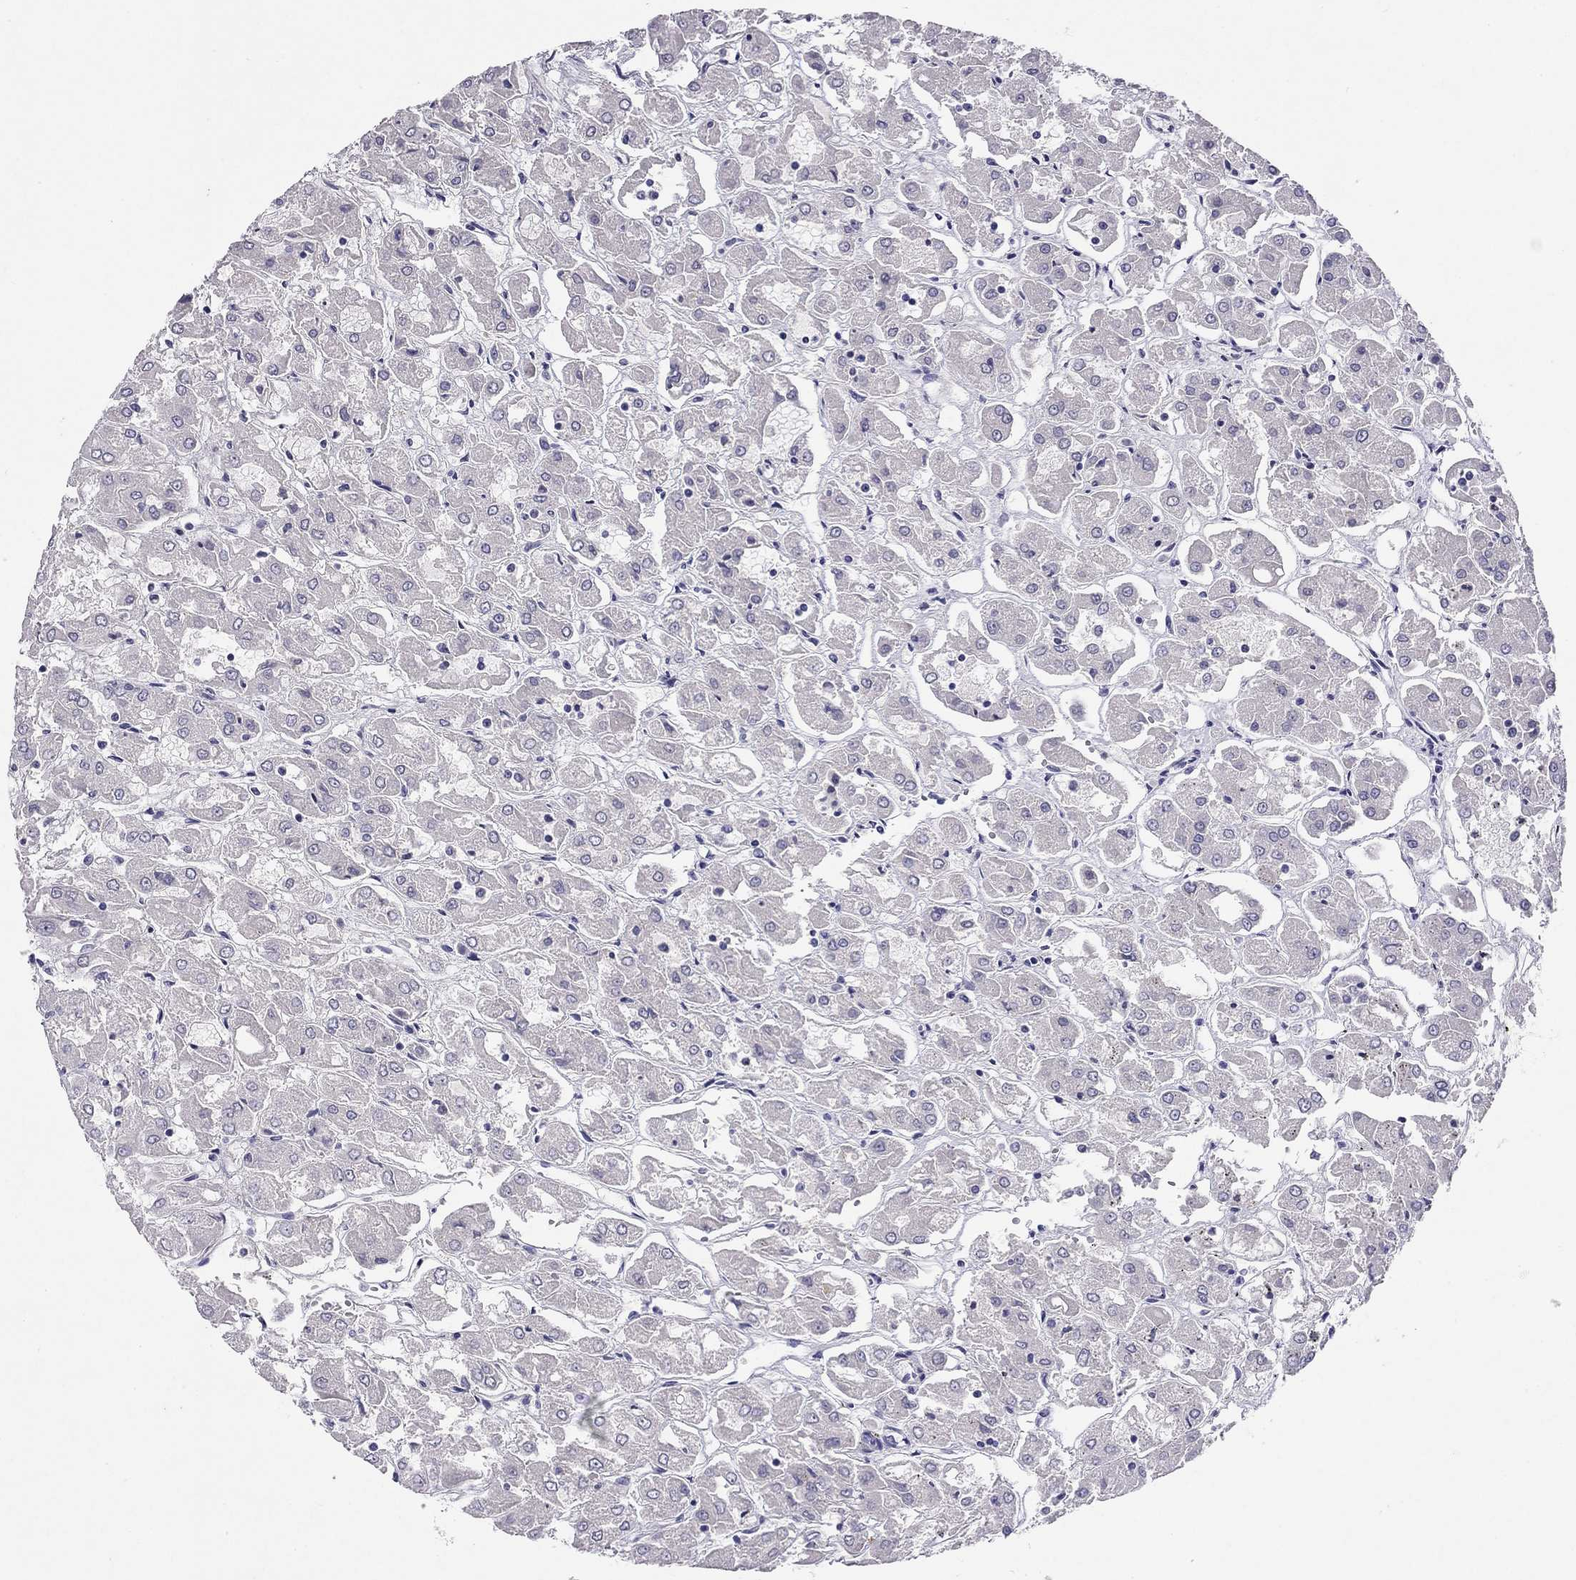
{"staining": {"intensity": "negative", "quantity": "none", "location": "none"}, "tissue": "renal cancer", "cell_type": "Tumor cells", "image_type": "cancer", "snomed": [{"axis": "morphology", "description": "Adenocarcinoma, NOS"}, {"axis": "topography", "description": "Kidney"}], "caption": "Immunohistochemistry image of human renal adenocarcinoma stained for a protein (brown), which shows no positivity in tumor cells.", "gene": "RTL1", "patient": {"sex": "male", "age": 72}}